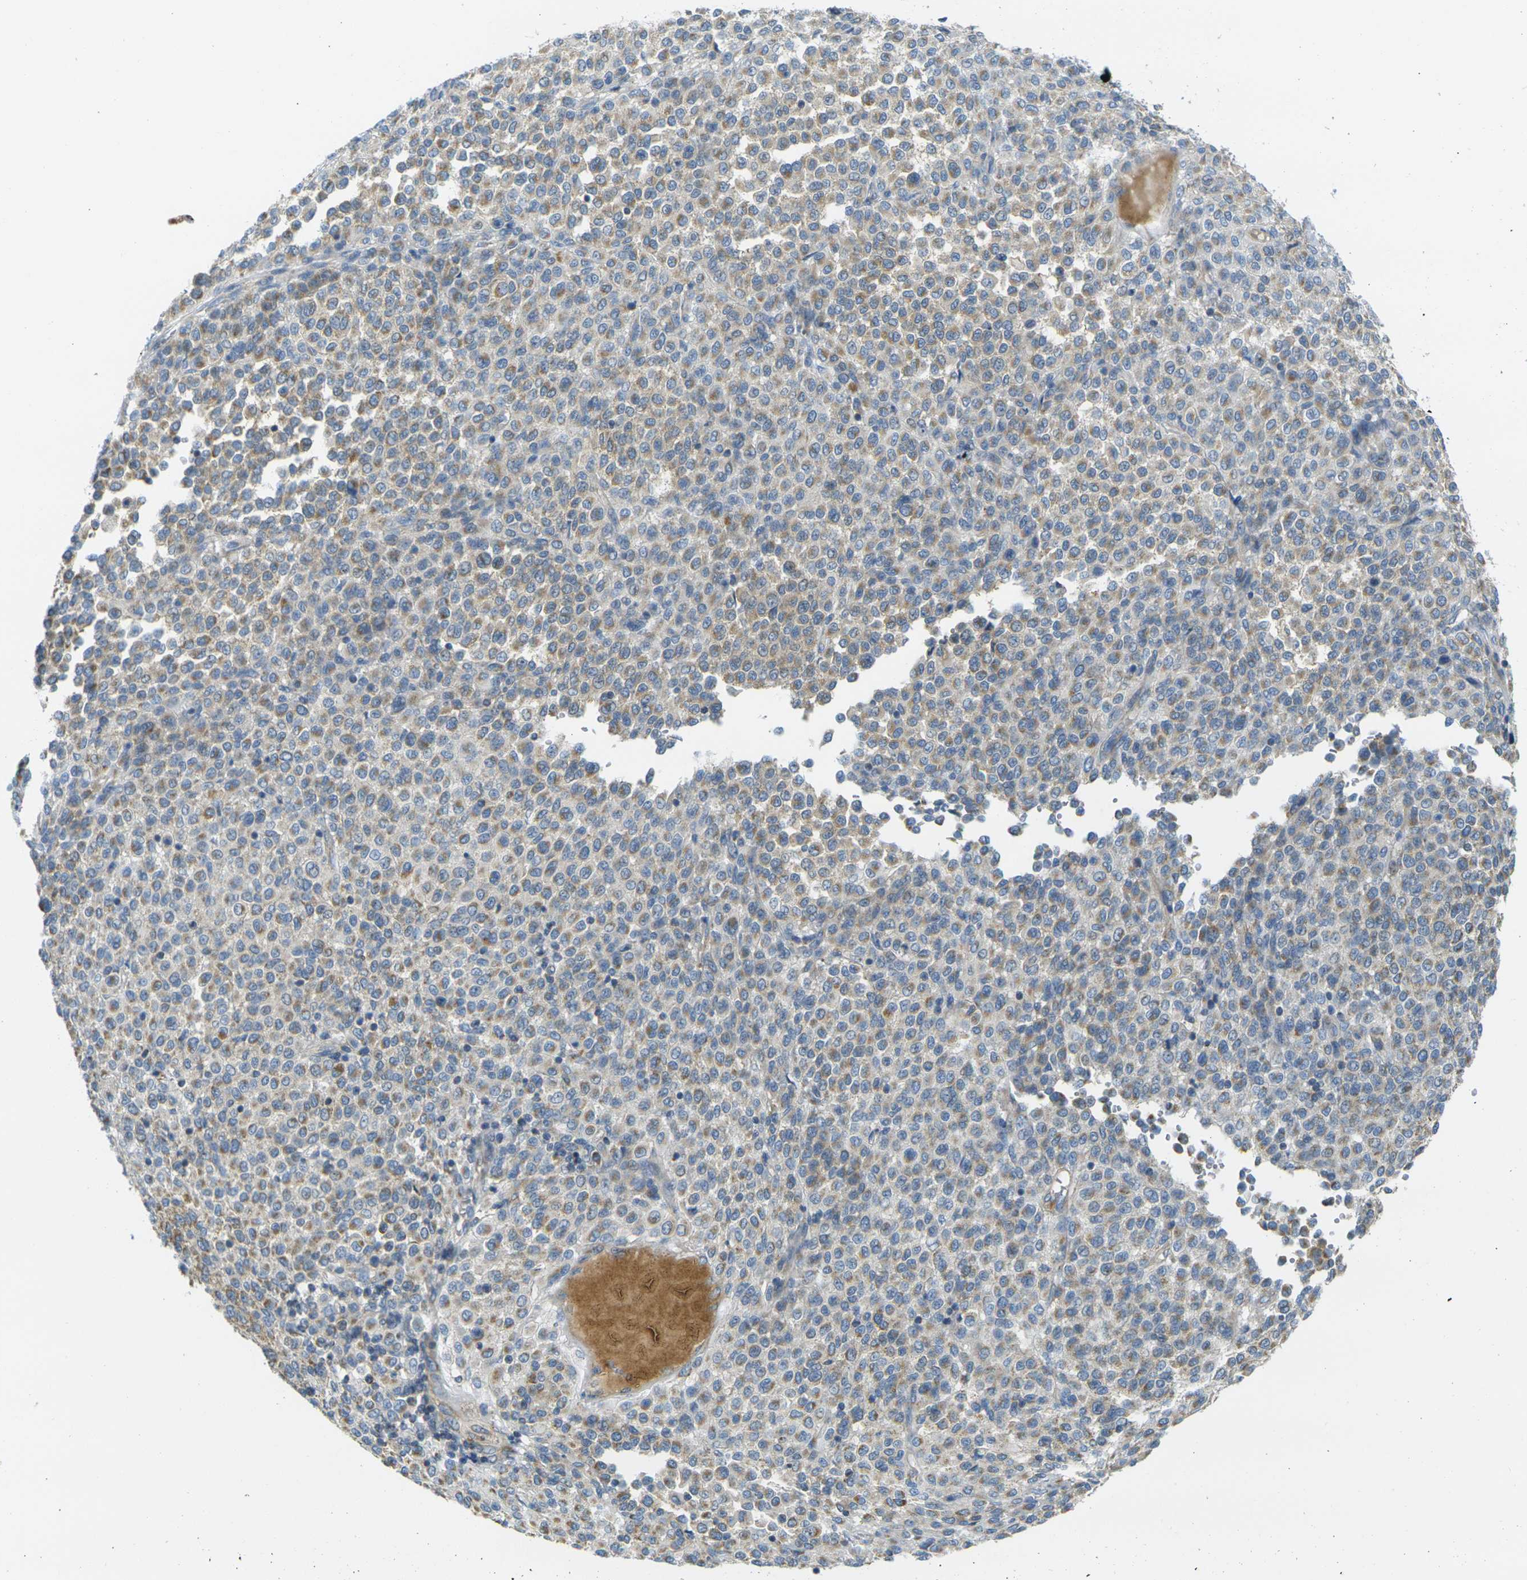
{"staining": {"intensity": "weak", "quantity": ">75%", "location": "cytoplasmic/membranous"}, "tissue": "melanoma", "cell_type": "Tumor cells", "image_type": "cancer", "snomed": [{"axis": "morphology", "description": "Malignant melanoma, Metastatic site"}, {"axis": "topography", "description": "Pancreas"}], "caption": "DAB (3,3'-diaminobenzidine) immunohistochemical staining of malignant melanoma (metastatic site) displays weak cytoplasmic/membranous protein expression in approximately >75% of tumor cells.", "gene": "PARD6B", "patient": {"sex": "female", "age": 30}}